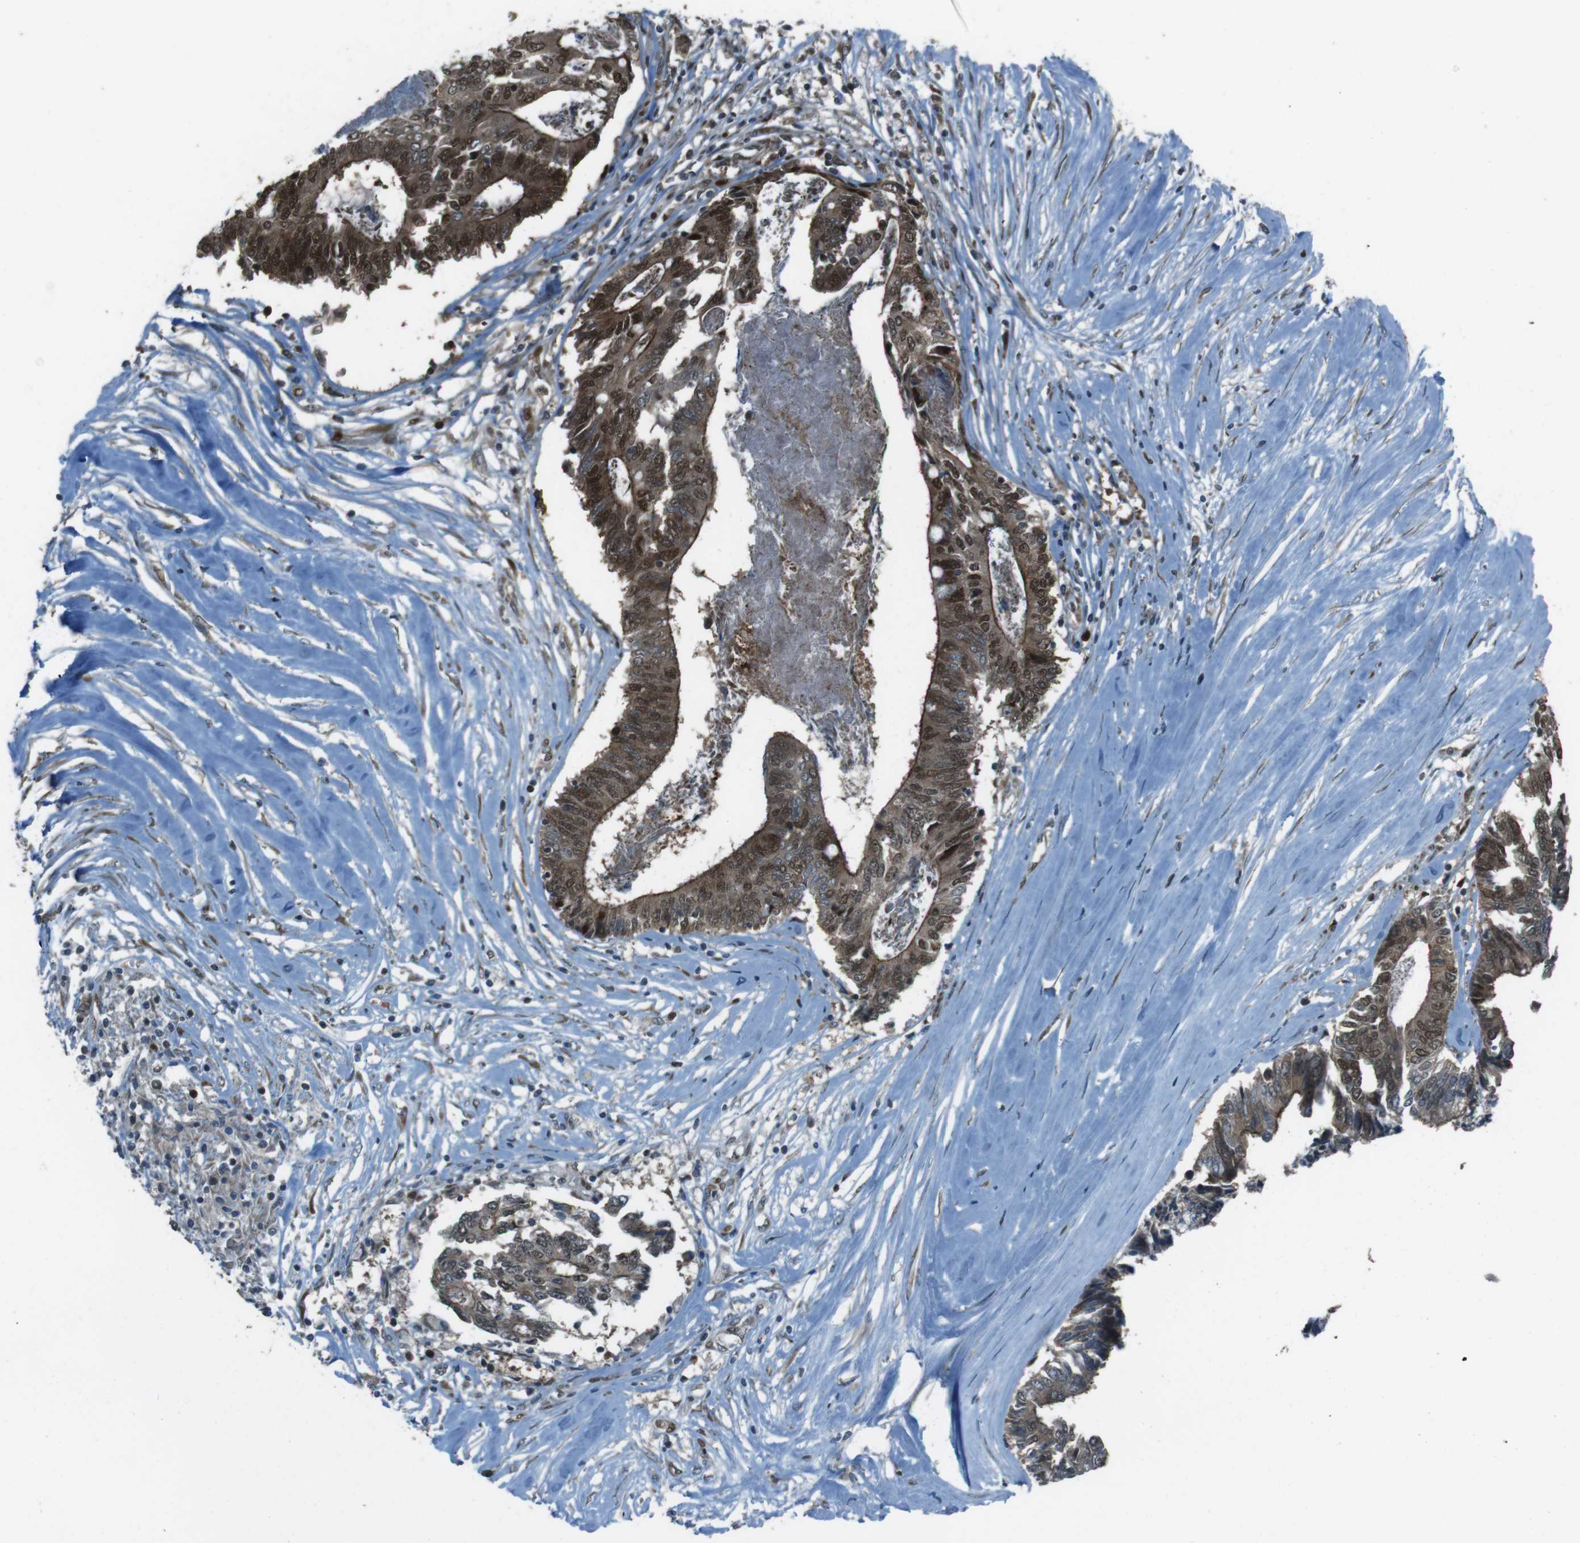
{"staining": {"intensity": "strong", "quantity": ">75%", "location": "cytoplasmic/membranous,nuclear"}, "tissue": "colorectal cancer", "cell_type": "Tumor cells", "image_type": "cancer", "snomed": [{"axis": "morphology", "description": "Adenocarcinoma, NOS"}, {"axis": "topography", "description": "Rectum"}], "caption": "A high amount of strong cytoplasmic/membranous and nuclear positivity is seen in about >75% of tumor cells in adenocarcinoma (colorectal) tissue. Using DAB (3,3'-diaminobenzidine) (brown) and hematoxylin (blue) stains, captured at high magnification using brightfield microscopy.", "gene": "ZNF330", "patient": {"sex": "male", "age": 63}}